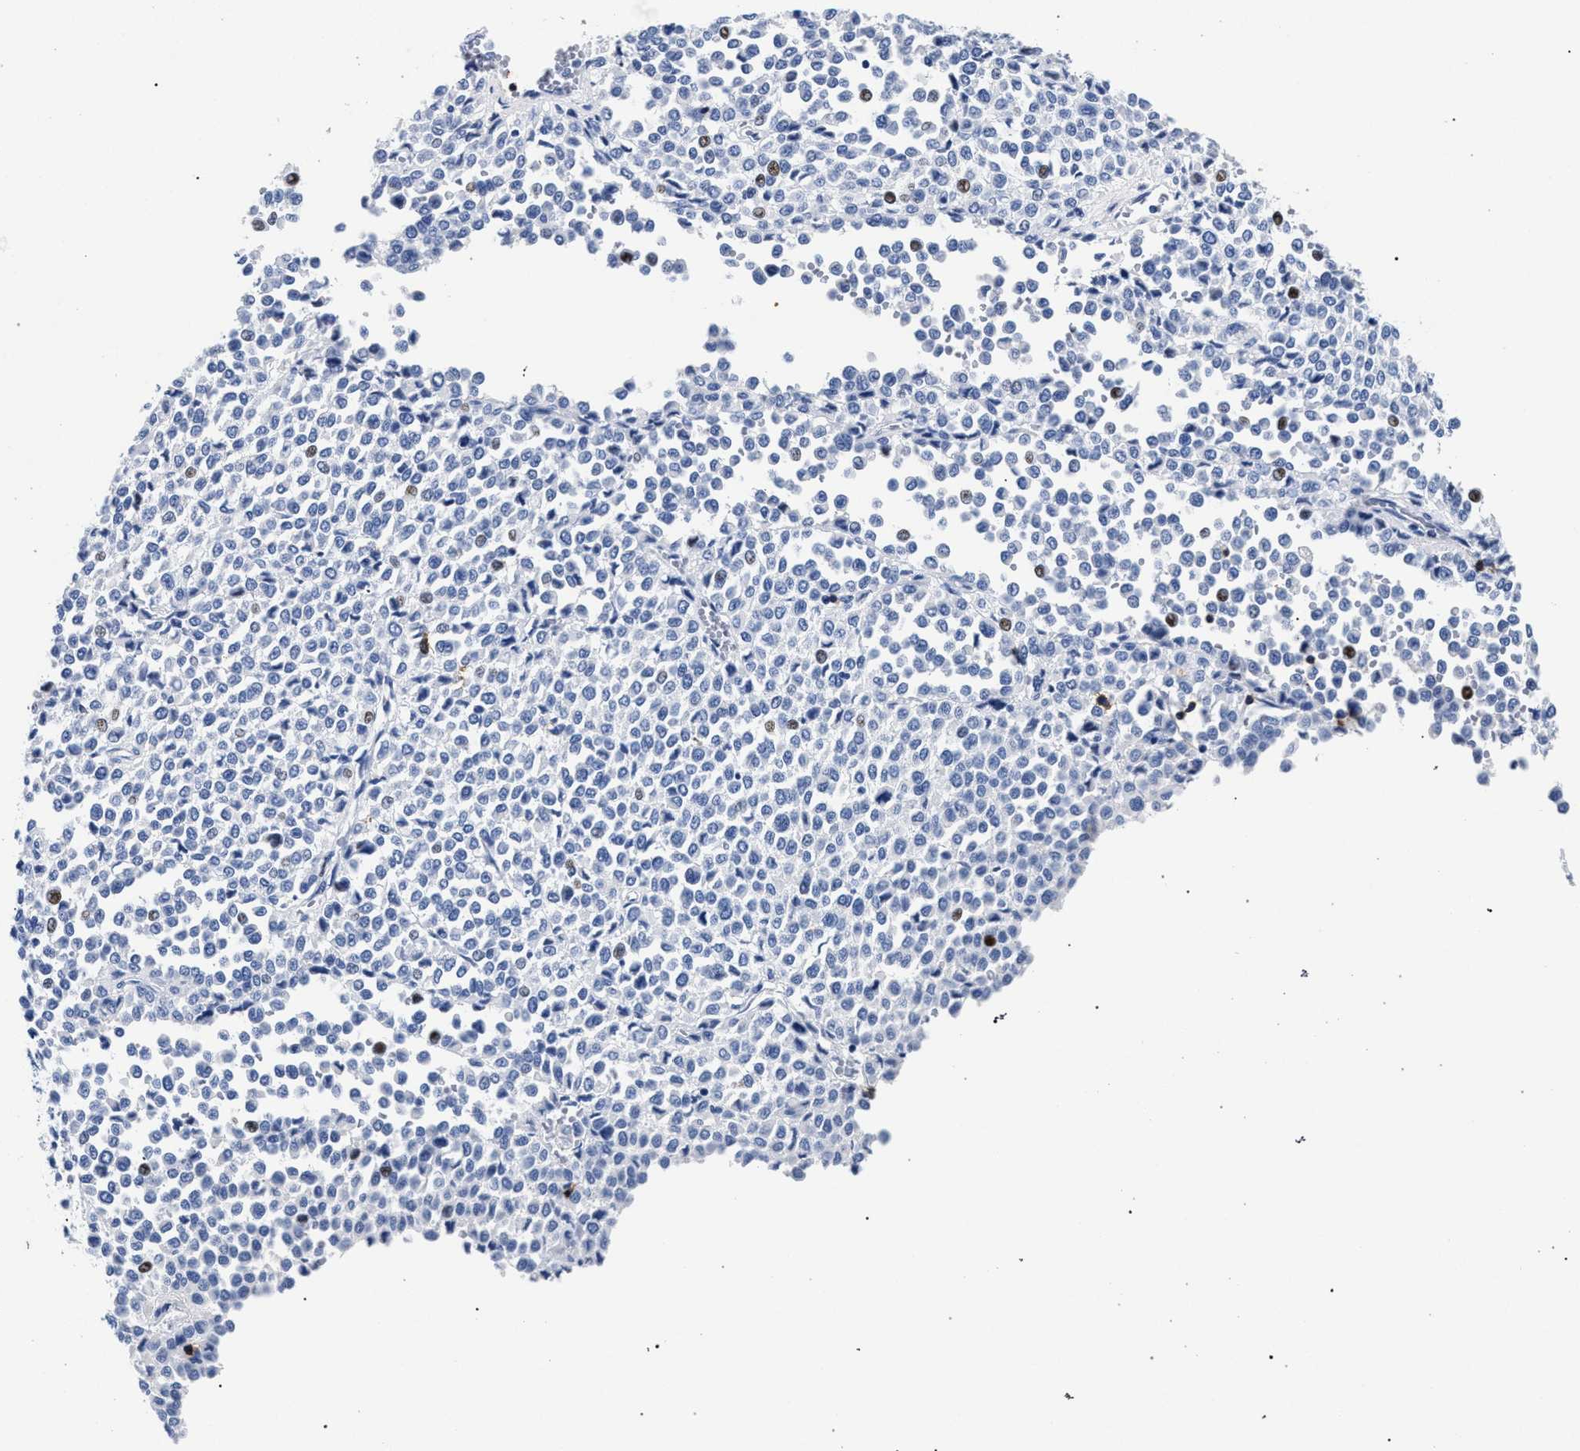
{"staining": {"intensity": "negative", "quantity": "none", "location": "none"}, "tissue": "melanoma", "cell_type": "Tumor cells", "image_type": "cancer", "snomed": [{"axis": "morphology", "description": "Malignant melanoma, Metastatic site"}, {"axis": "topography", "description": "Pancreas"}], "caption": "IHC image of neoplastic tissue: human melanoma stained with DAB exhibits no significant protein staining in tumor cells.", "gene": "KLRK1", "patient": {"sex": "female", "age": 30}}